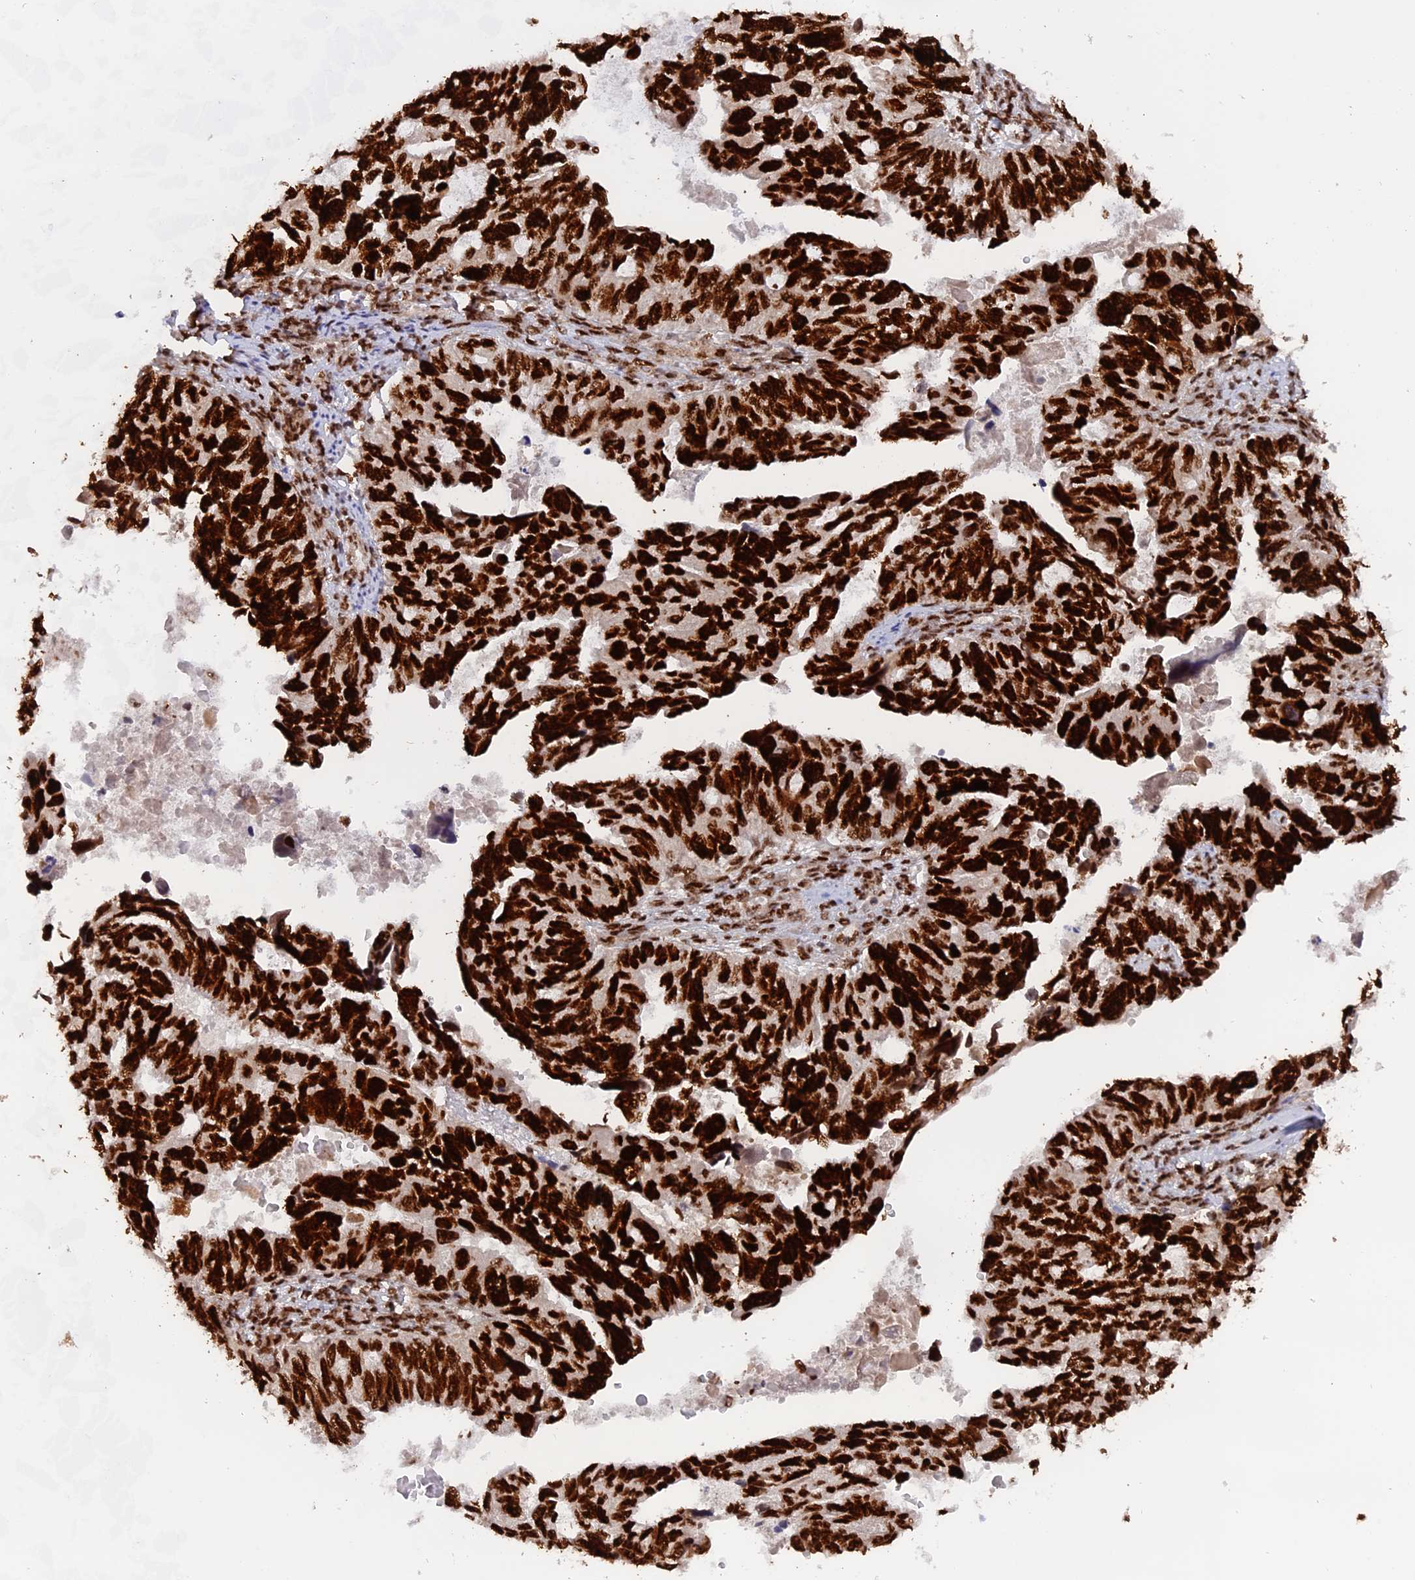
{"staining": {"intensity": "strong", "quantity": ">75%", "location": "nuclear"}, "tissue": "ovarian cancer", "cell_type": "Tumor cells", "image_type": "cancer", "snomed": [{"axis": "morphology", "description": "Cystadenocarcinoma, serous, NOS"}, {"axis": "topography", "description": "Ovary"}], "caption": "Immunohistochemistry (IHC) (DAB) staining of human serous cystadenocarcinoma (ovarian) demonstrates strong nuclear protein positivity in approximately >75% of tumor cells. The protein is shown in brown color, while the nuclei are stained blue.", "gene": "RAMAC", "patient": {"sex": "female", "age": 79}}